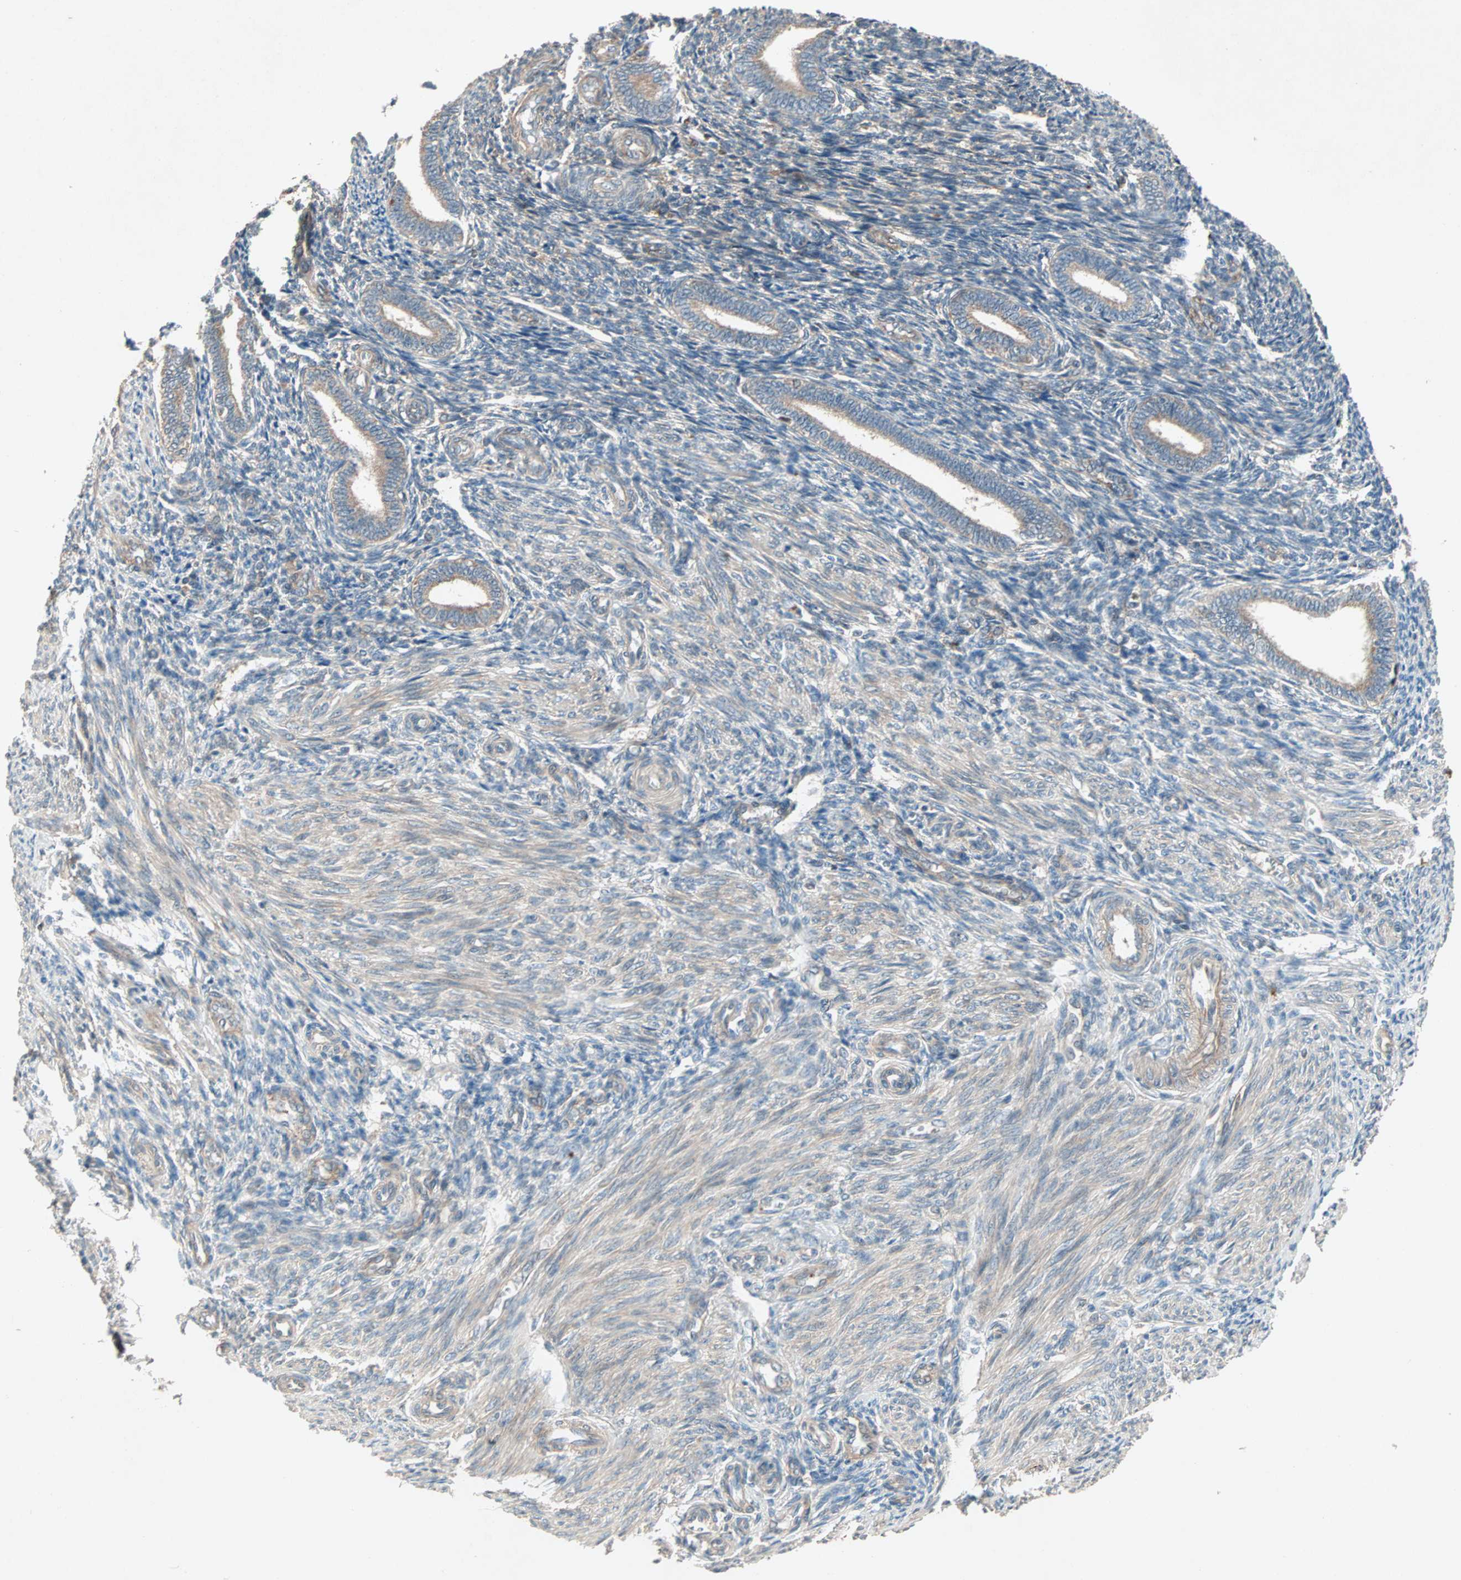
{"staining": {"intensity": "weak", "quantity": "25%-75%", "location": "cytoplasmic/membranous"}, "tissue": "endometrium", "cell_type": "Cells in endometrial stroma", "image_type": "normal", "snomed": [{"axis": "morphology", "description": "Normal tissue, NOS"}, {"axis": "topography", "description": "Endometrium"}], "caption": "Endometrium stained with immunohistochemistry reveals weak cytoplasmic/membranous positivity in about 25%-75% of cells in endometrial stroma.", "gene": "SDSL", "patient": {"sex": "female", "age": 27}}